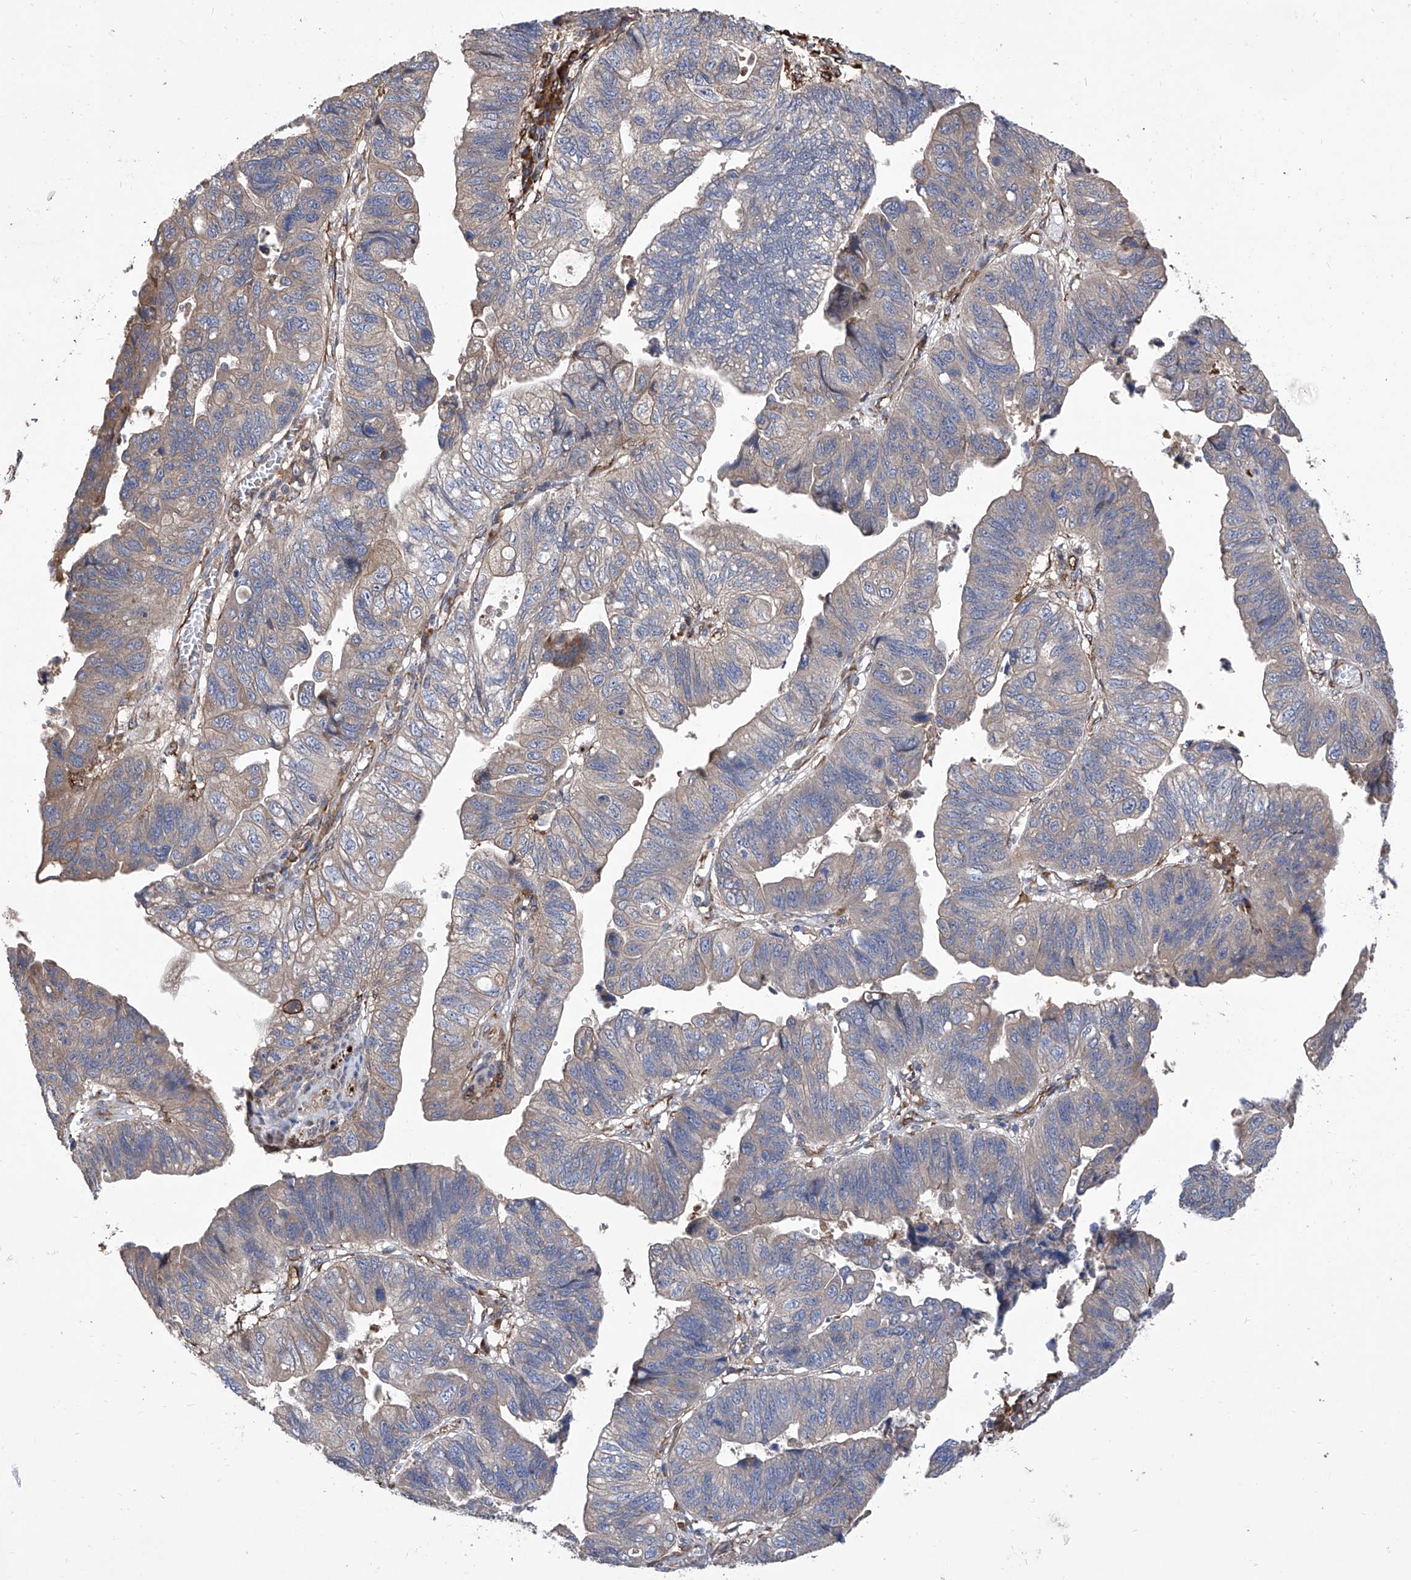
{"staining": {"intensity": "weak", "quantity": "25%-75%", "location": "cytoplasmic/membranous"}, "tissue": "stomach cancer", "cell_type": "Tumor cells", "image_type": "cancer", "snomed": [{"axis": "morphology", "description": "Adenocarcinoma, NOS"}, {"axis": "topography", "description": "Stomach"}], "caption": "This histopathology image demonstrates immunohistochemistry staining of human stomach cancer (adenocarcinoma), with low weak cytoplasmic/membranous positivity in about 25%-75% of tumor cells.", "gene": "INPP5B", "patient": {"sex": "male", "age": 59}}